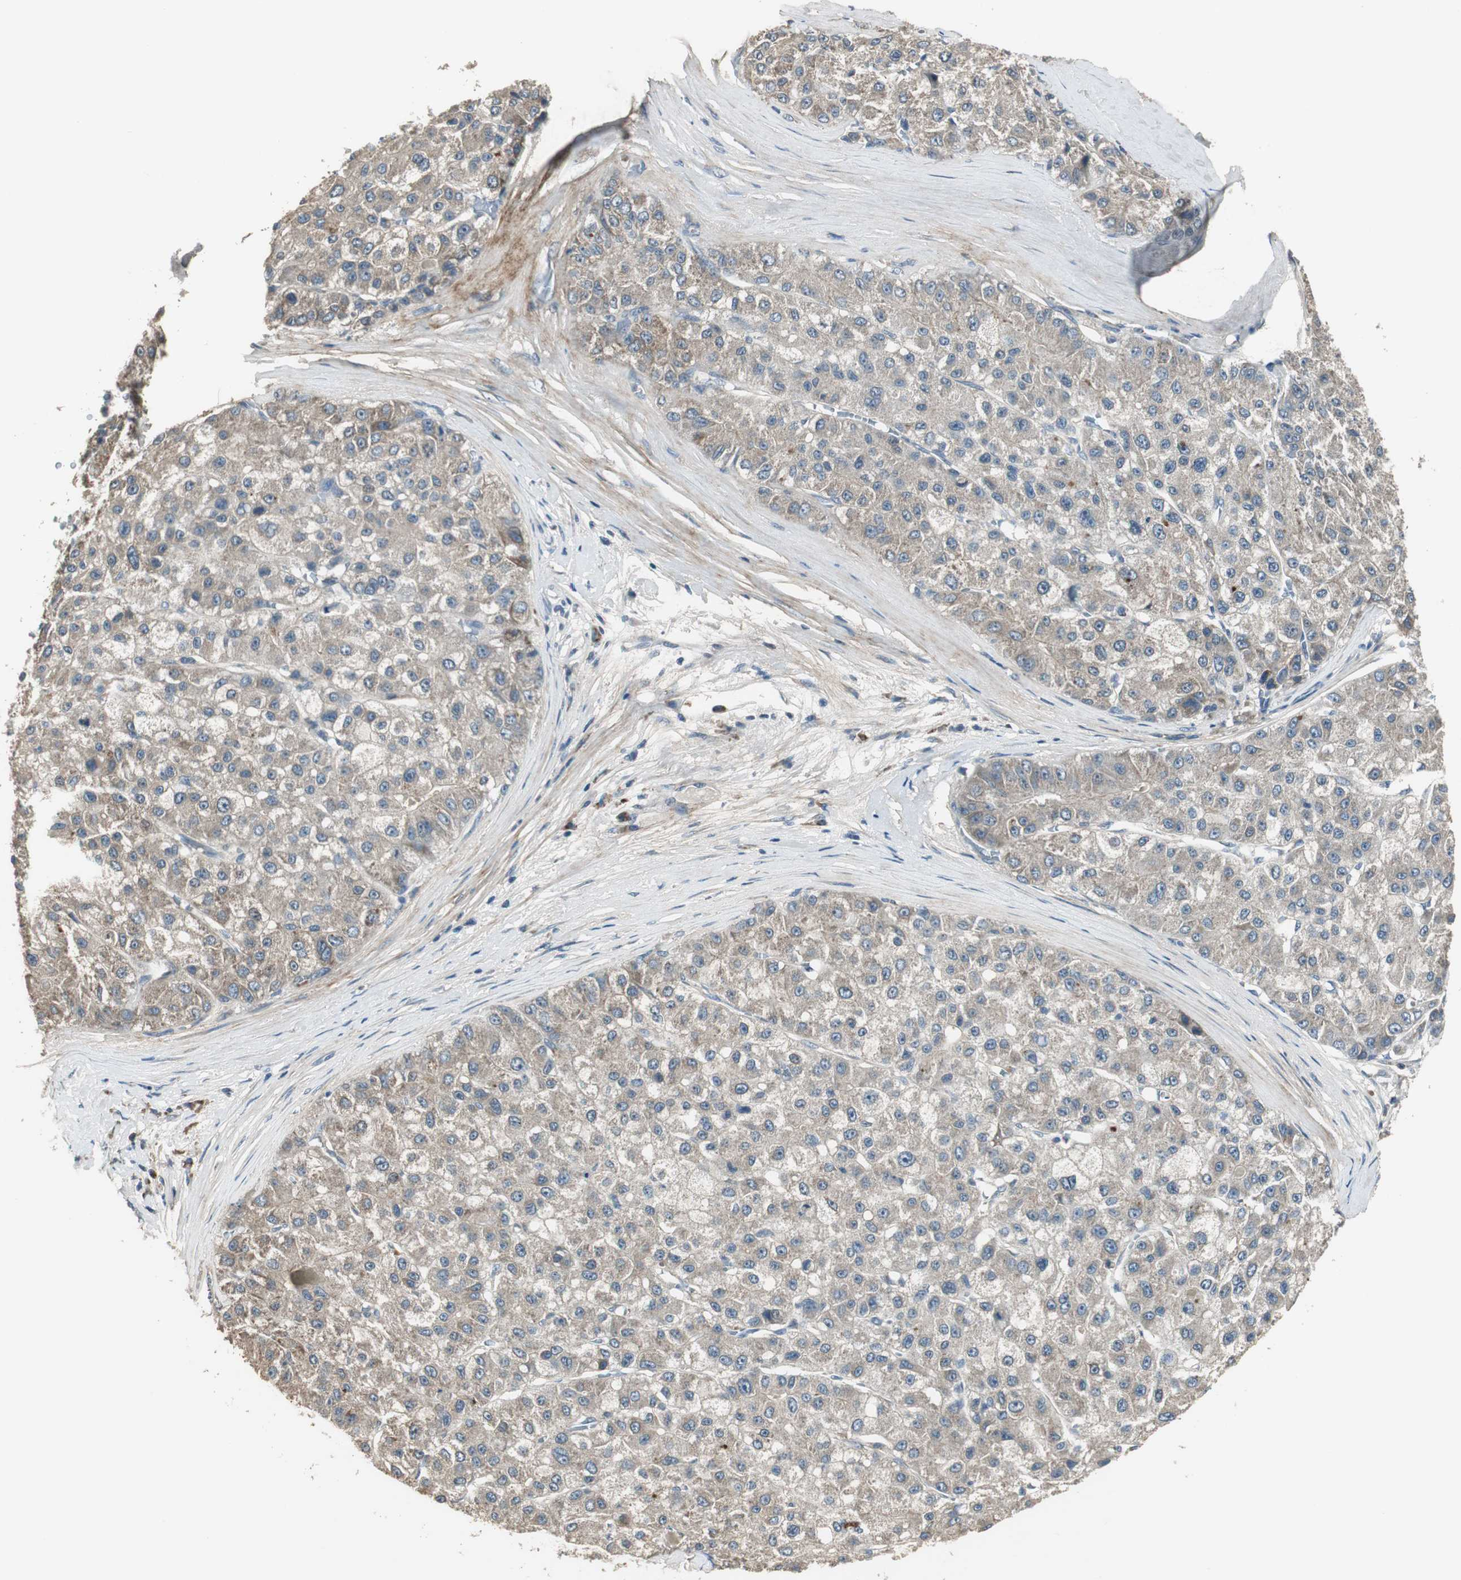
{"staining": {"intensity": "weak", "quantity": "<25%", "location": "cytoplasmic/membranous"}, "tissue": "liver cancer", "cell_type": "Tumor cells", "image_type": "cancer", "snomed": [{"axis": "morphology", "description": "Carcinoma, Hepatocellular, NOS"}, {"axis": "topography", "description": "Liver"}], "caption": "Protein analysis of hepatocellular carcinoma (liver) reveals no significant staining in tumor cells. The staining is performed using DAB brown chromogen with nuclei counter-stained in using hematoxylin.", "gene": "MSTO1", "patient": {"sex": "male", "age": 80}}